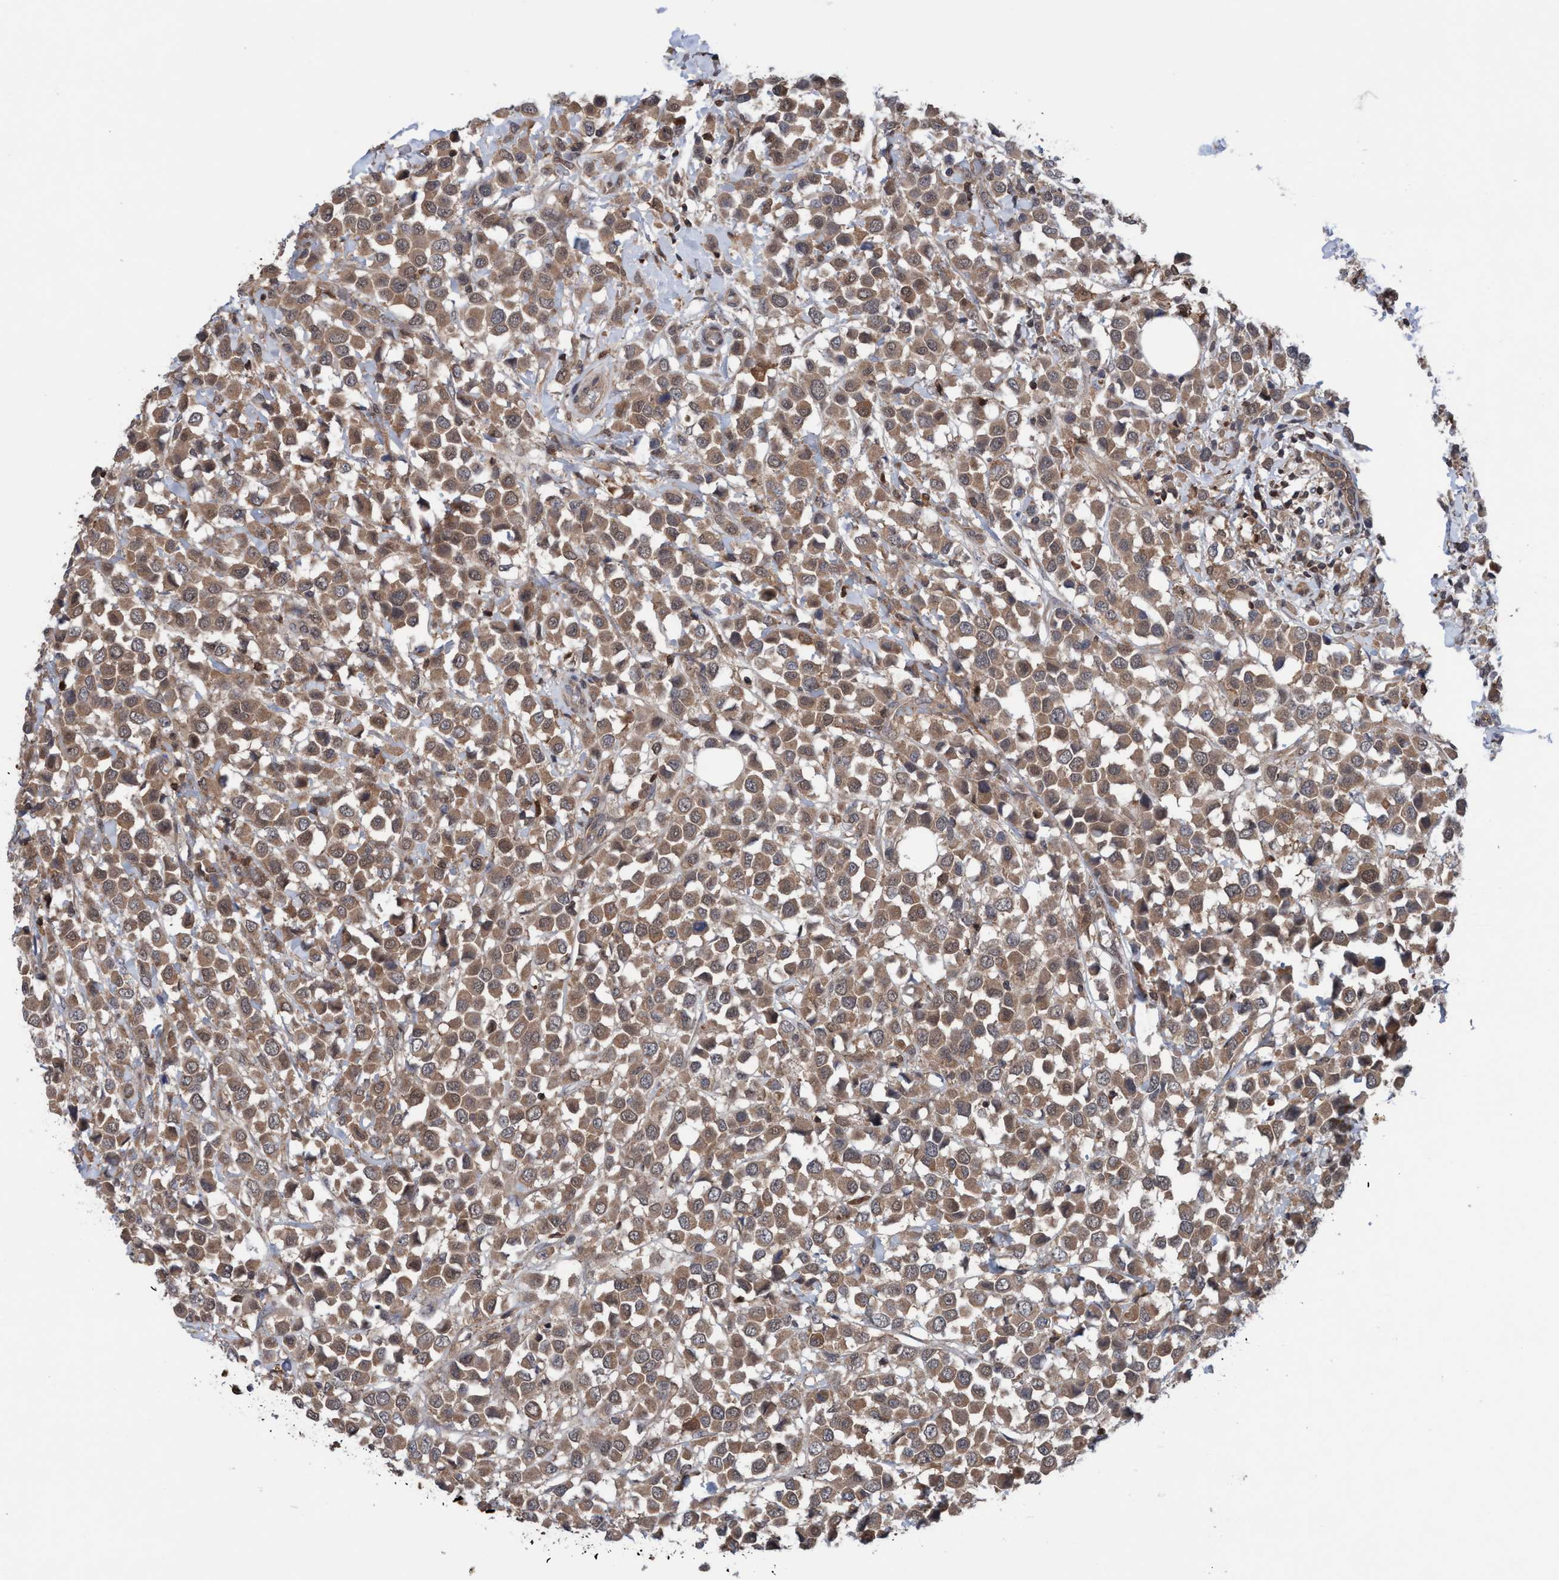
{"staining": {"intensity": "moderate", "quantity": ">75%", "location": "cytoplasmic/membranous"}, "tissue": "breast cancer", "cell_type": "Tumor cells", "image_type": "cancer", "snomed": [{"axis": "morphology", "description": "Duct carcinoma"}, {"axis": "topography", "description": "Breast"}], "caption": "Moderate cytoplasmic/membranous expression for a protein is seen in approximately >75% of tumor cells of breast invasive ductal carcinoma using immunohistochemistry.", "gene": "GLOD4", "patient": {"sex": "female", "age": 61}}